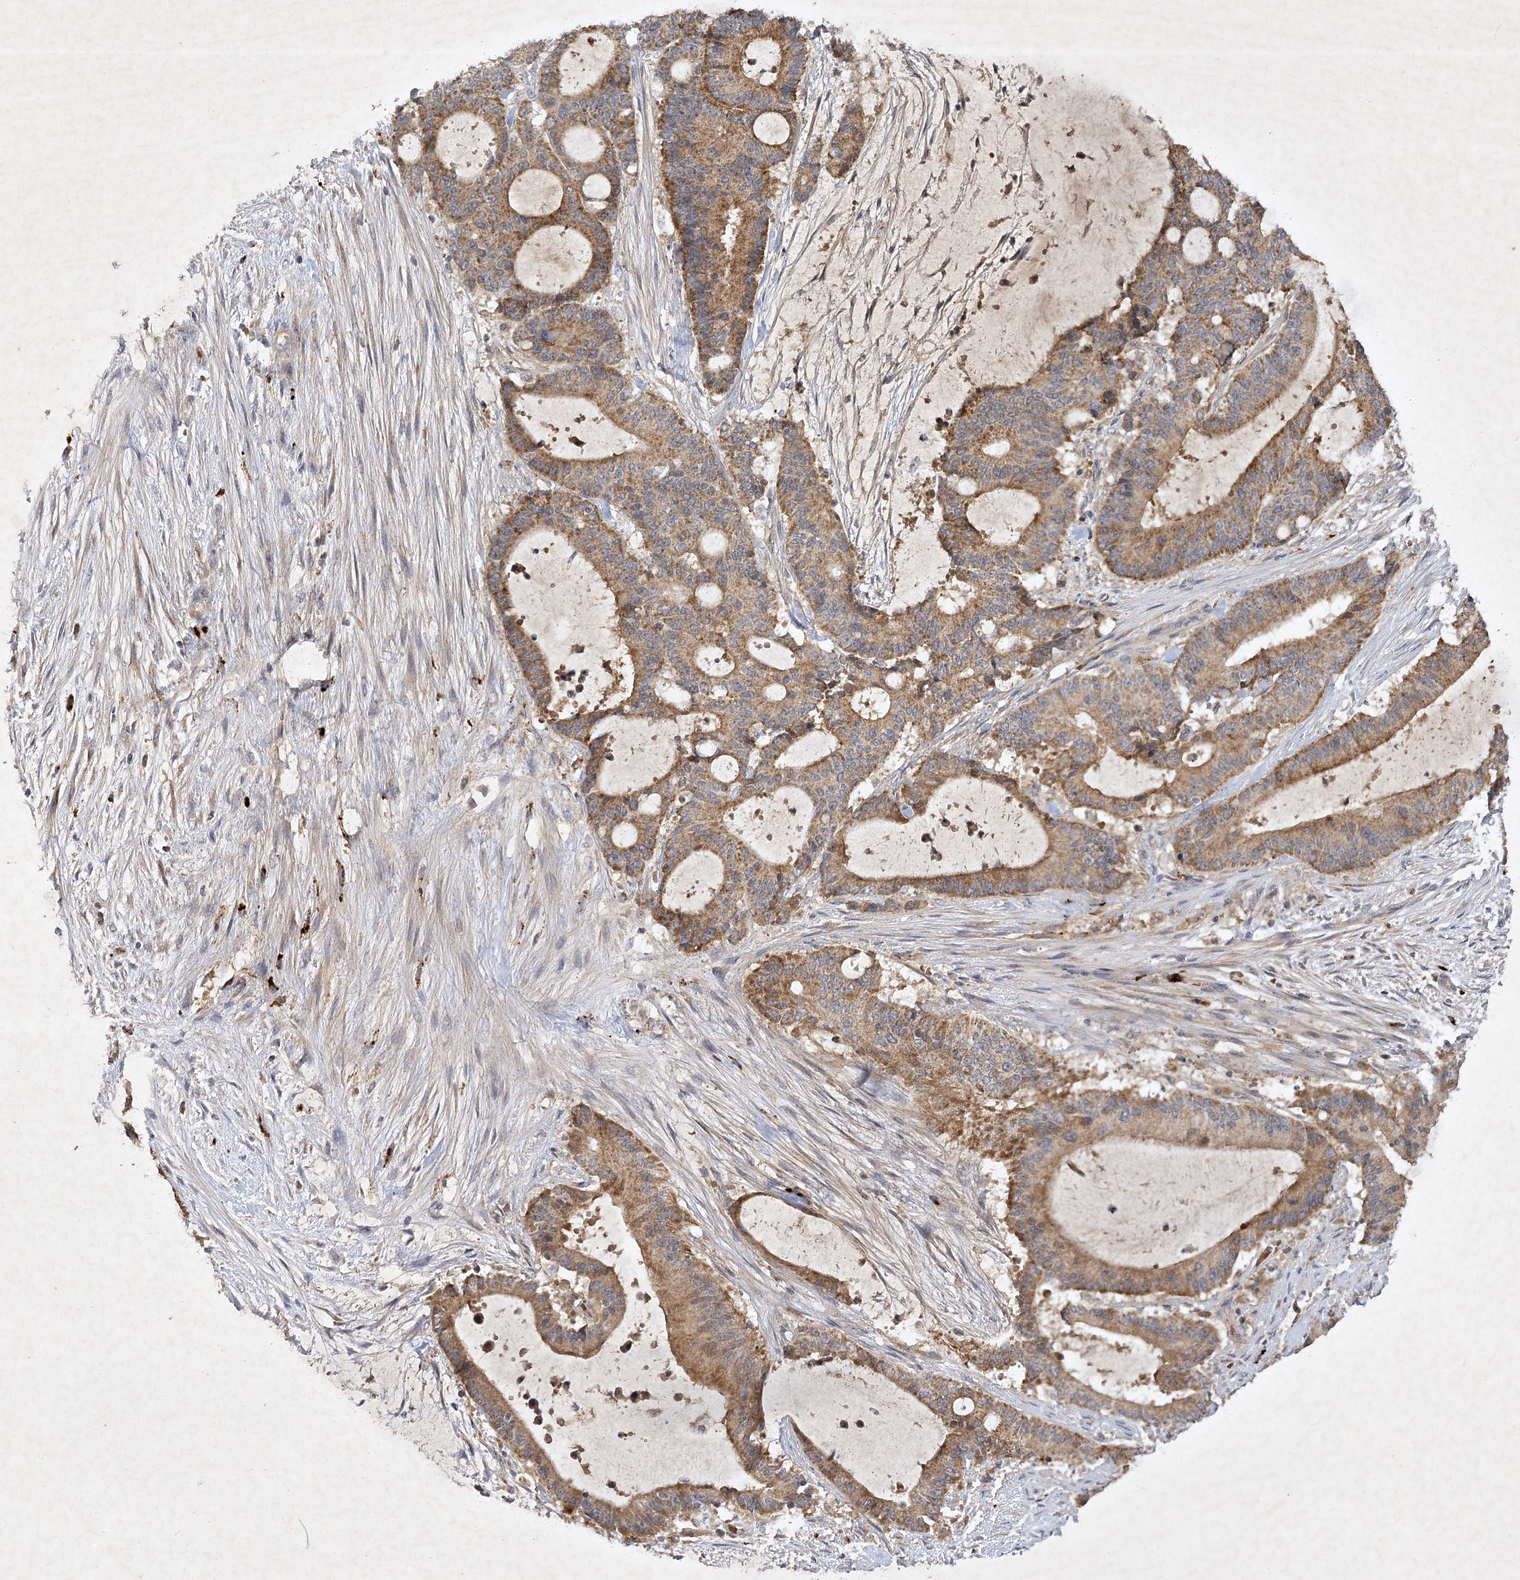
{"staining": {"intensity": "moderate", "quantity": ">75%", "location": "cytoplasmic/membranous"}, "tissue": "liver cancer", "cell_type": "Tumor cells", "image_type": "cancer", "snomed": [{"axis": "morphology", "description": "Normal tissue, NOS"}, {"axis": "morphology", "description": "Cholangiocarcinoma"}, {"axis": "topography", "description": "Liver"}, {"axis": "topography", "description": "Peripheral nerve tissue"}], "caption": "Protein expression by immunohistochemistry exhibits moderate cytoplasmic/membranous staining in approximately >75% of tumor cells in liver cholangiocarcinoma.", "gene": "PYROXD2", "patient": {"sex": "female", "age": 73}}